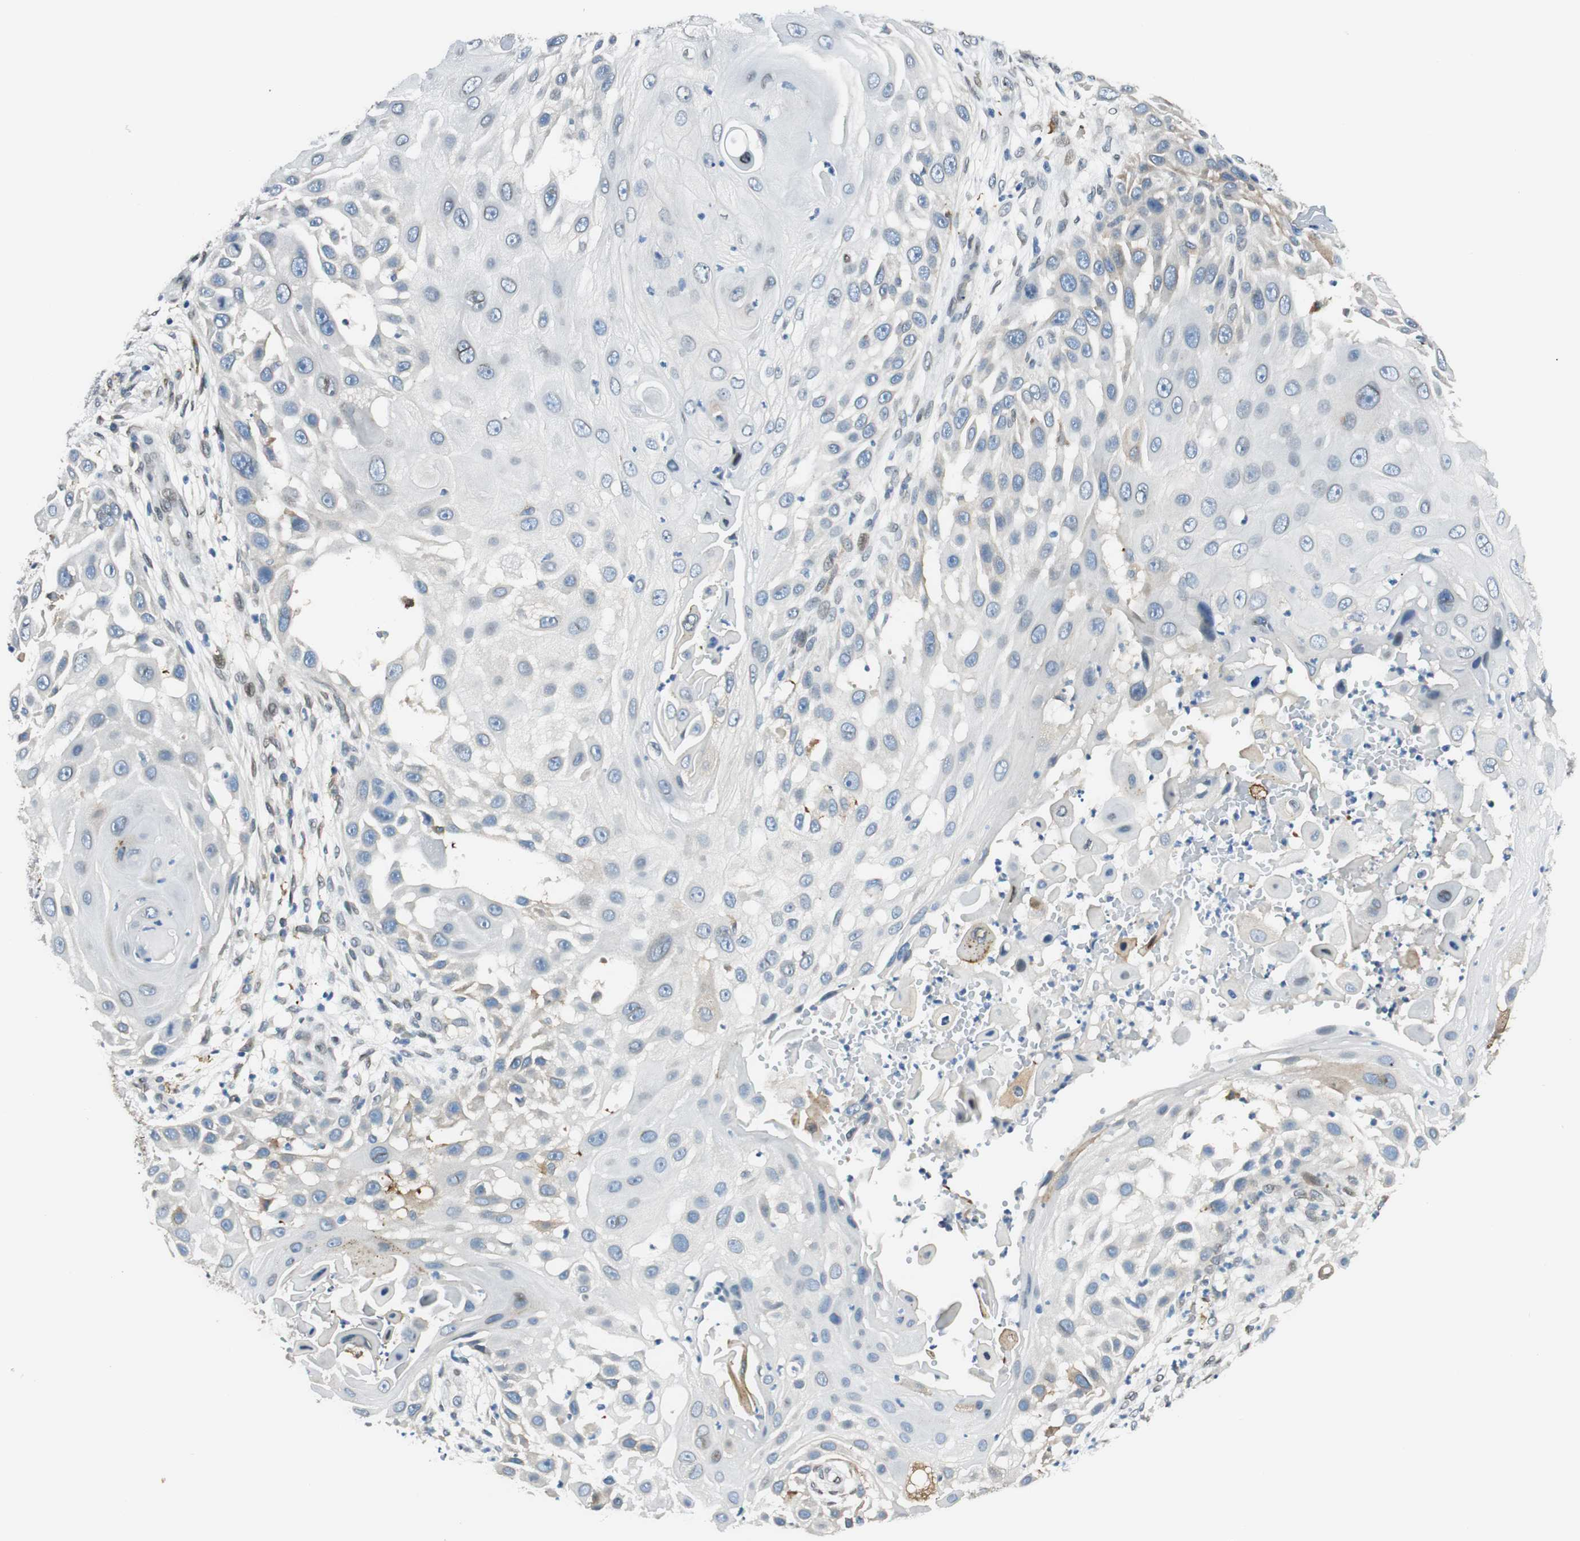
{"staining": {"intensity": "weak", "quantity": "<25%", "location": "cytoplasmic/membranous"}, "tissue": "skin cancer", "cell_type": "Tumor cells", "image_type": "cancer", "snomed": [{"axis": "morphology", "description": "Squamous cell carcinoma, NOS"}, {"axis": "topography", "description": "Skin"}], "caption": "This is a micrograph of IHC staining of skin cancer (squamous cell carcinoma), which shows no expression in tumor cells.", "gene": "TMEM260", "patient": {"sex": "female", "age": 44}}